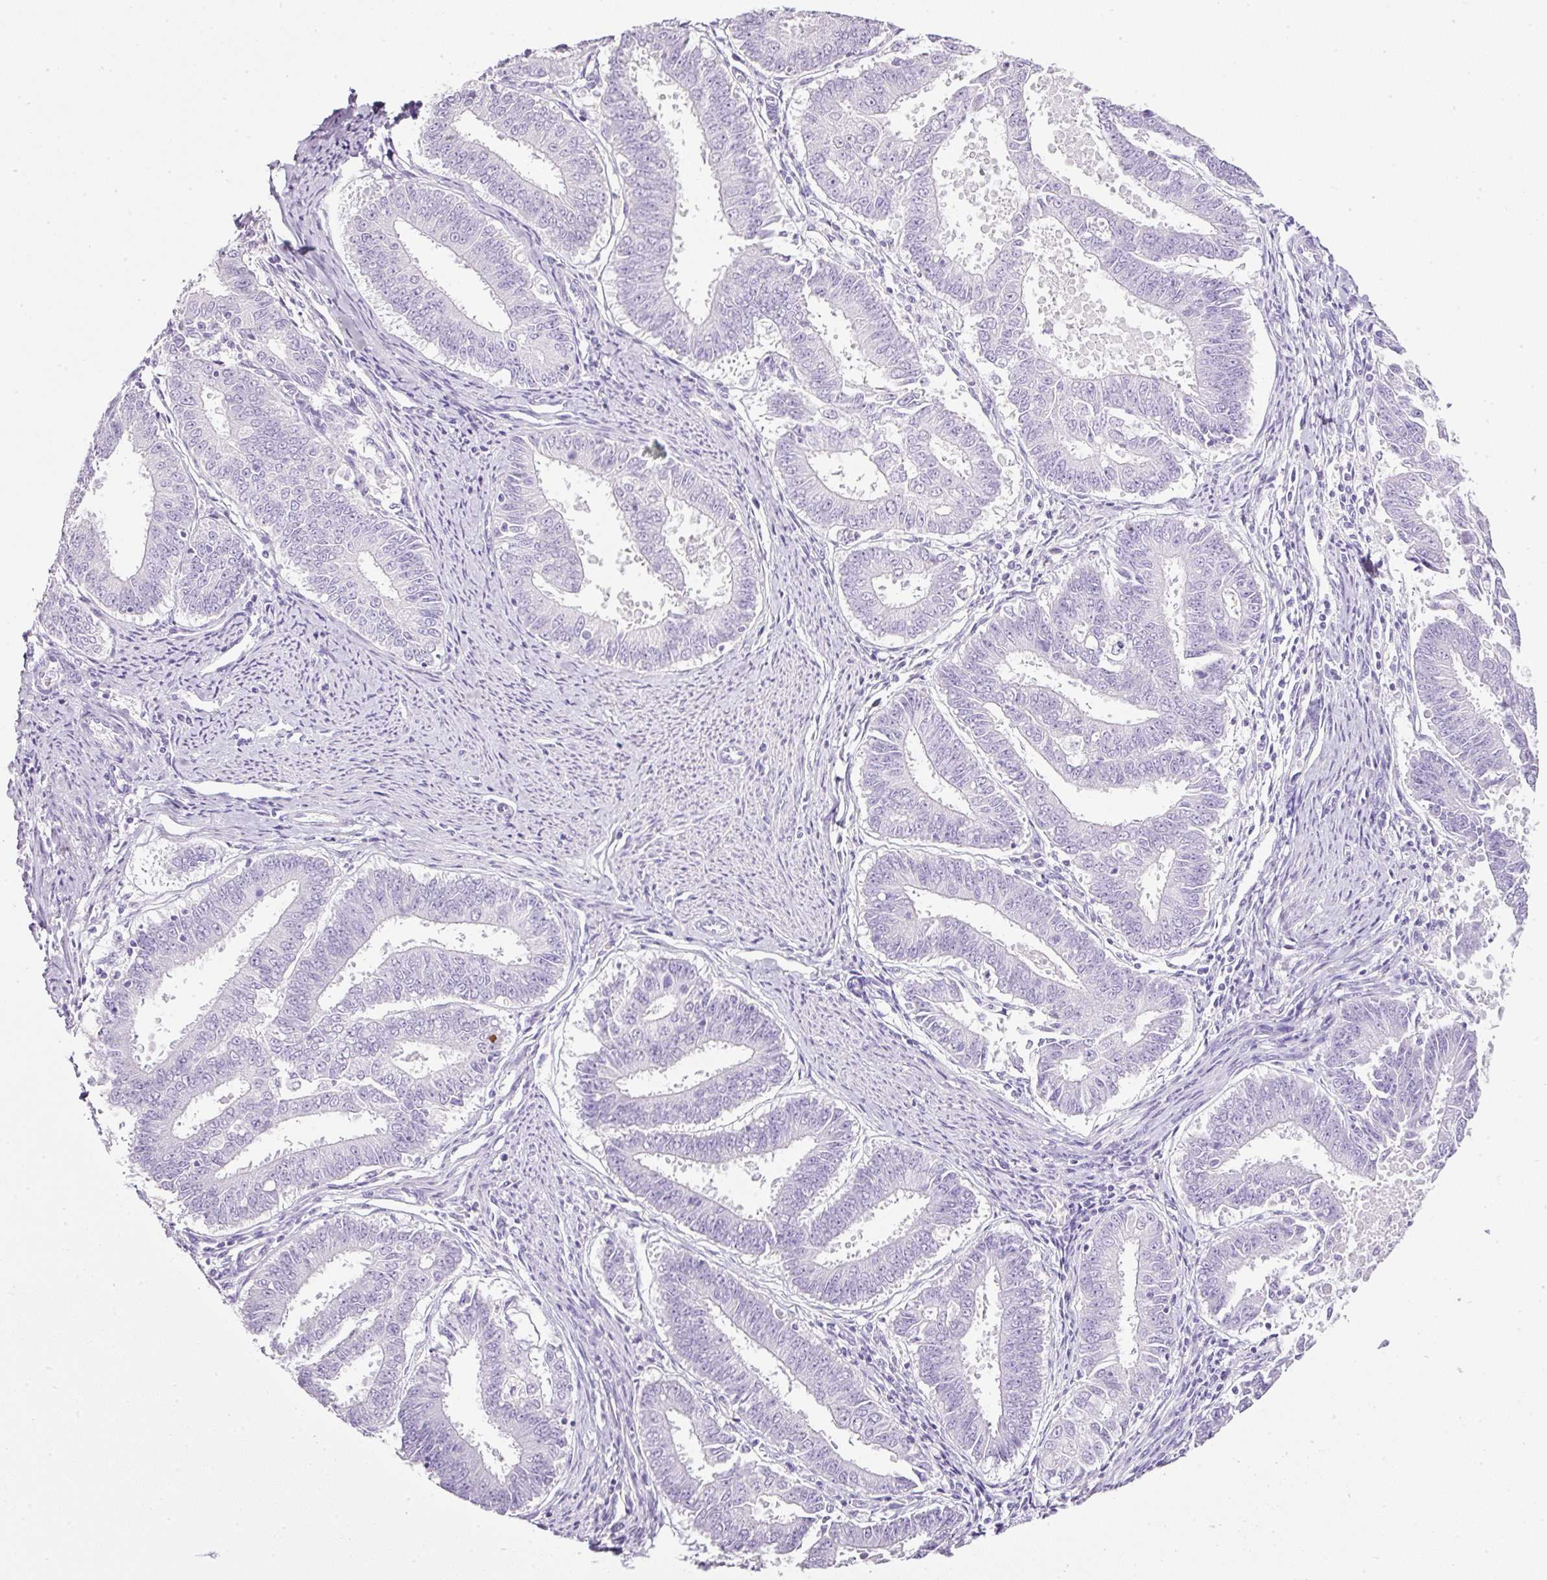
{"staining": {"intensity": "negative", "quantity": "none", "location": "none"}, "tissue": "endometrial cancer", "cell_type": "Tumor cells", "image_type": "cancer", "snomed": [{"axis": "morphology", "description": "Adenocarcinoma, NOS"}, {"axis": "topography", "description": "Endometrium"}], "caption": "The immunohistochemistry photomicrograph has no significant staining in tumor cells of adenocarcinoma (endometrial) tissue. The staining is performed using DAB (3,3'-diaminobenzidine) brown chromogen with nuclei counter-stained in using hematoxylin.", "gene": "BSND", "patient": {"sex": "female", "age": 73}}